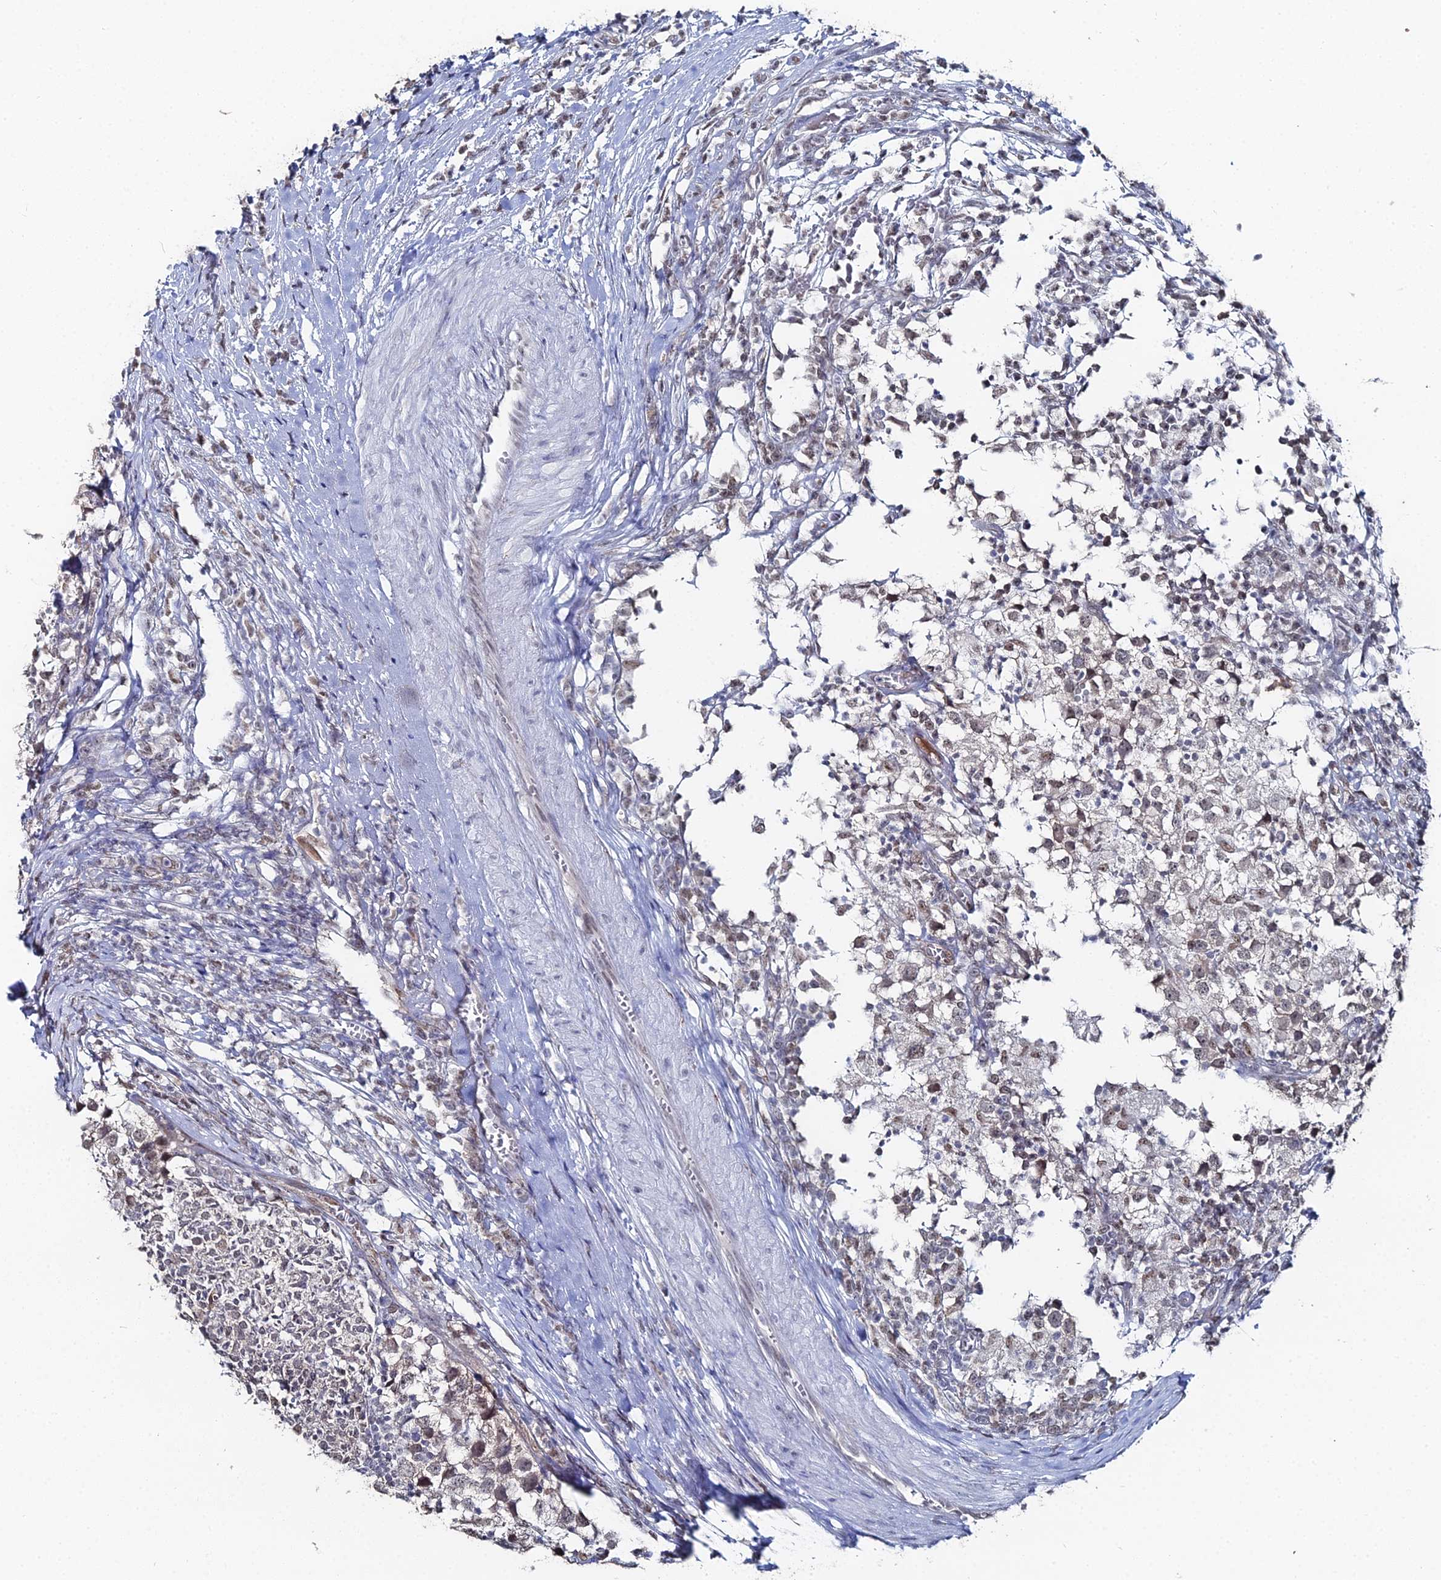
{"staining": {"intensity": "weak", "quantity": "<25%", "location": "nuclear"}, "tissue": "testis cancer", "cell_type": "Tumor cells", "image_type": "cancer", "snomed": [{"axis": "morphology", "description": "Seminoma, NOS"}, {"axis": "topography", "description": "Testis"}], "caption": "There is no significant staining in tumor cells of testis cancer (seminoma). (DAB immunohistochemistry (IHC) visualized using brightfield microscopy, high magnification).", "gene": "THAP4", "patient": {"sex": "male", "age": 65}}